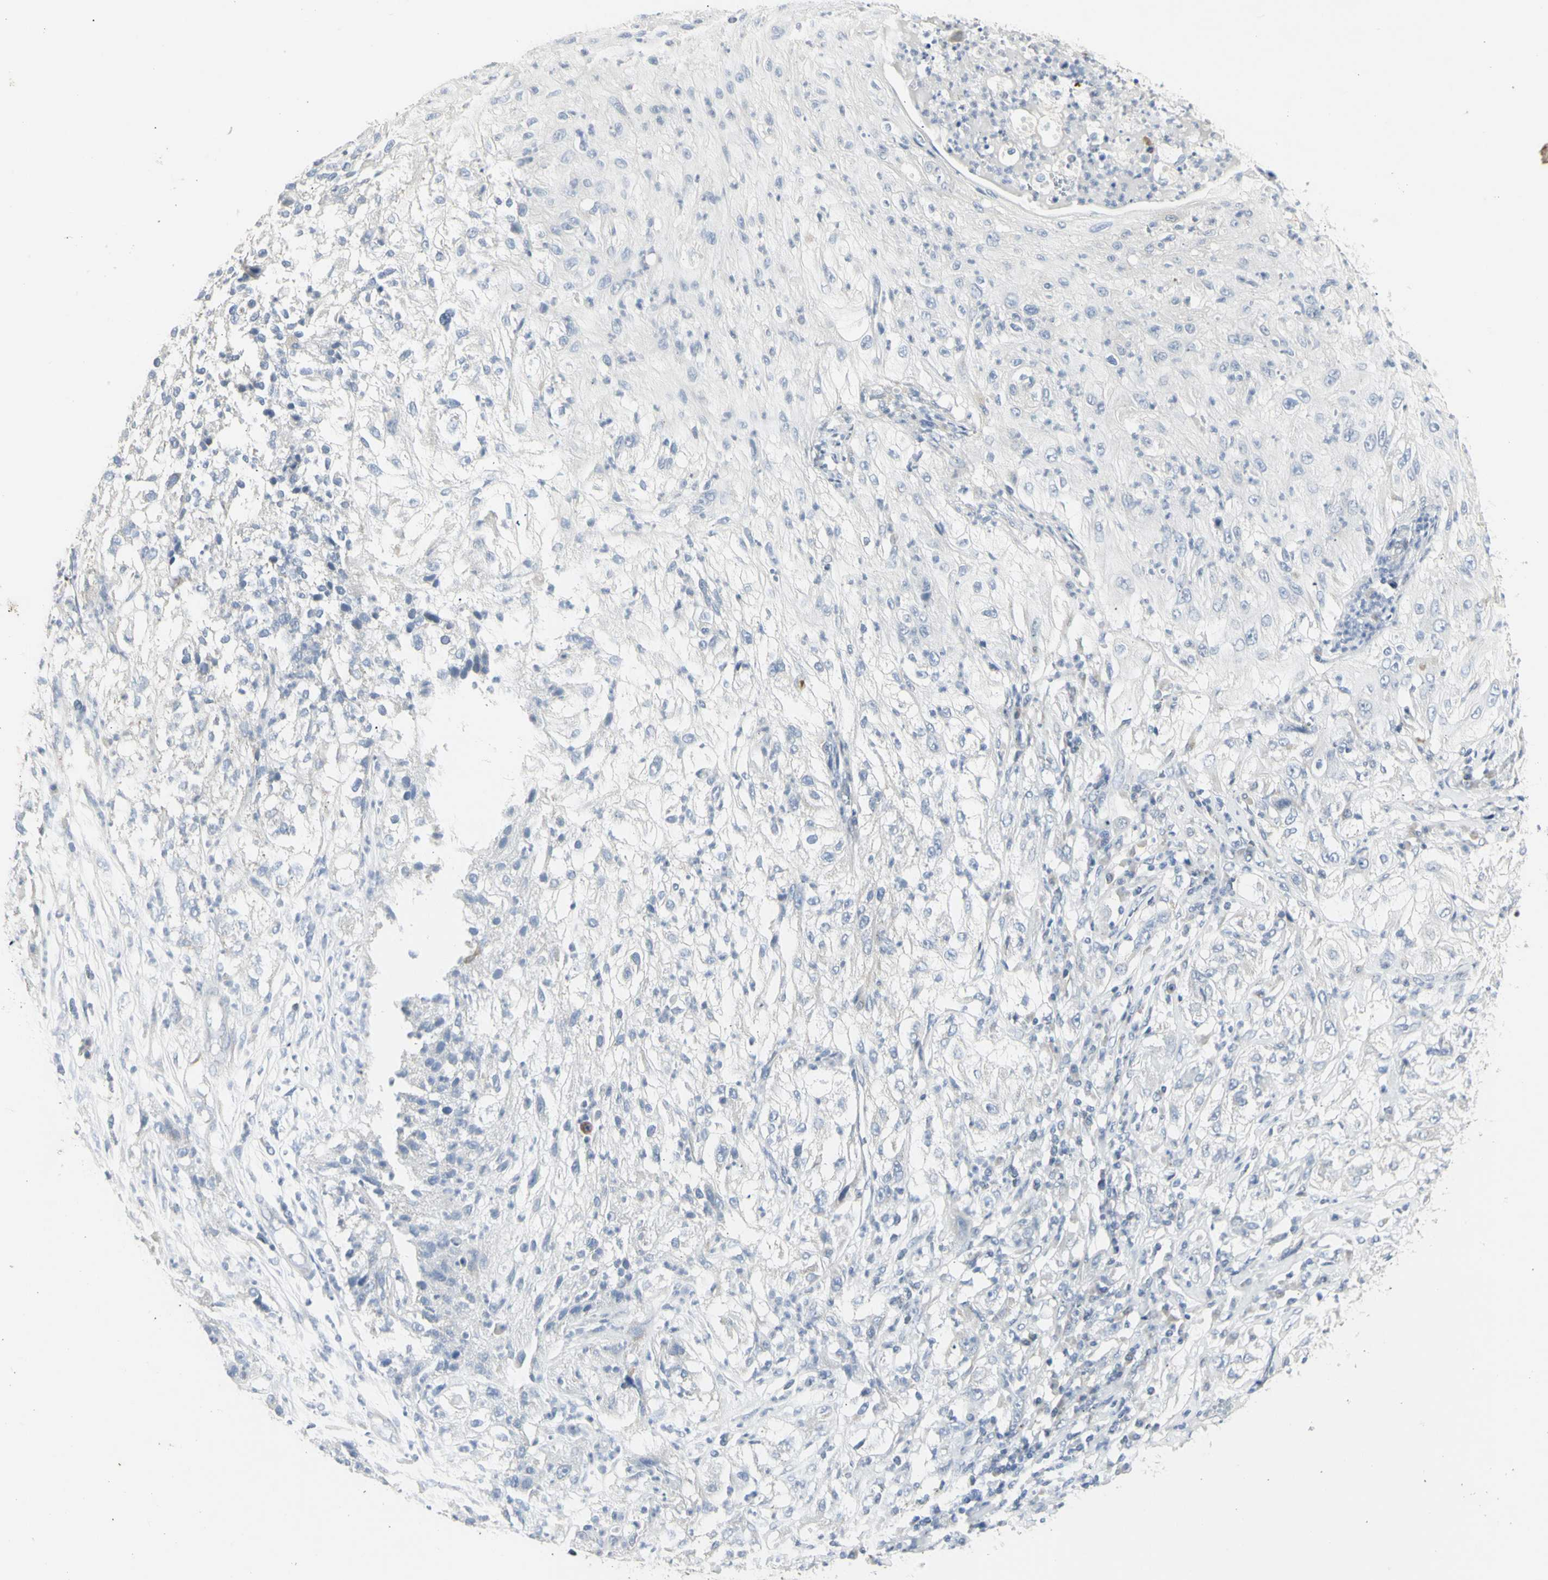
{"staining": {"intensity": "negative", "quantity": "none", "location": "none"}, "tissue": "lung cancer", "cell_type": "Tumor cells", "image_type": "cancer", "snomed": [{"axis": "morphology", "description": "Inflammation, NOS"}, {"axis": "morphology", "description": "Squamous cell carcinoma, NOS"}, {"axis": "topography", "description": "Lymph node"}, {"axis": "topography", "description": "Soft tissue"}, {"axis": "topography", "description": "Lung"}], "caption": "A photomicrograph of lung squamous cell carcinoma stained for a protein reveals no brown staining in tumor cells.", "gene": "DHRS7B", "patient": {"sex": "male", "age": 66}}